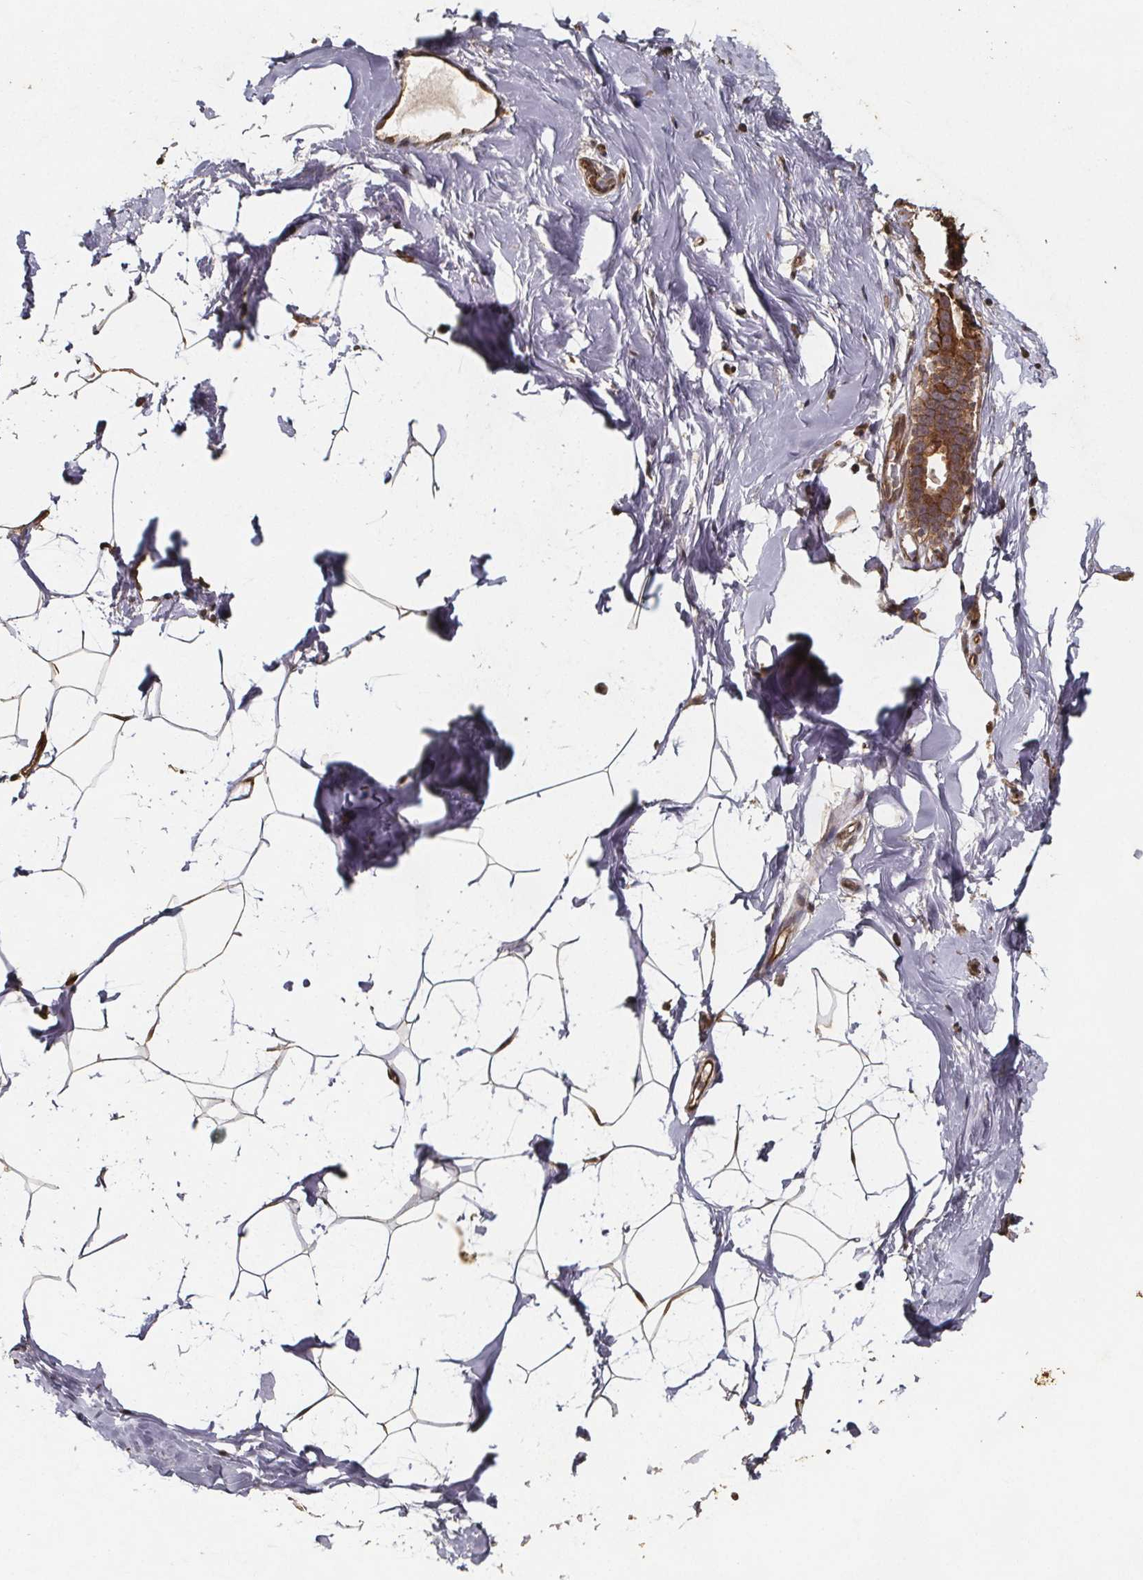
{"staining": {"intensity": "moderate", "quantity": "25%-75%", "location": "nuclear"}, "tissue": "breast", "cell_type": "Adipocytes", "image_type": "normal", "snomed": [{"axis": "morphology", "description": "Normal tissue, NOS"}, {"axis": "topography", "description": "Breast"}], "caption": "Protein analysis of benign breast exhibits moderate nuclear expression in approximately 25%-75% of adipocytes. Immunohistochemistry stains the protein in brown and the nuclei are stained blue.", "gene": "ZNF879", "patient": {"sex": "female", "age": 32}}